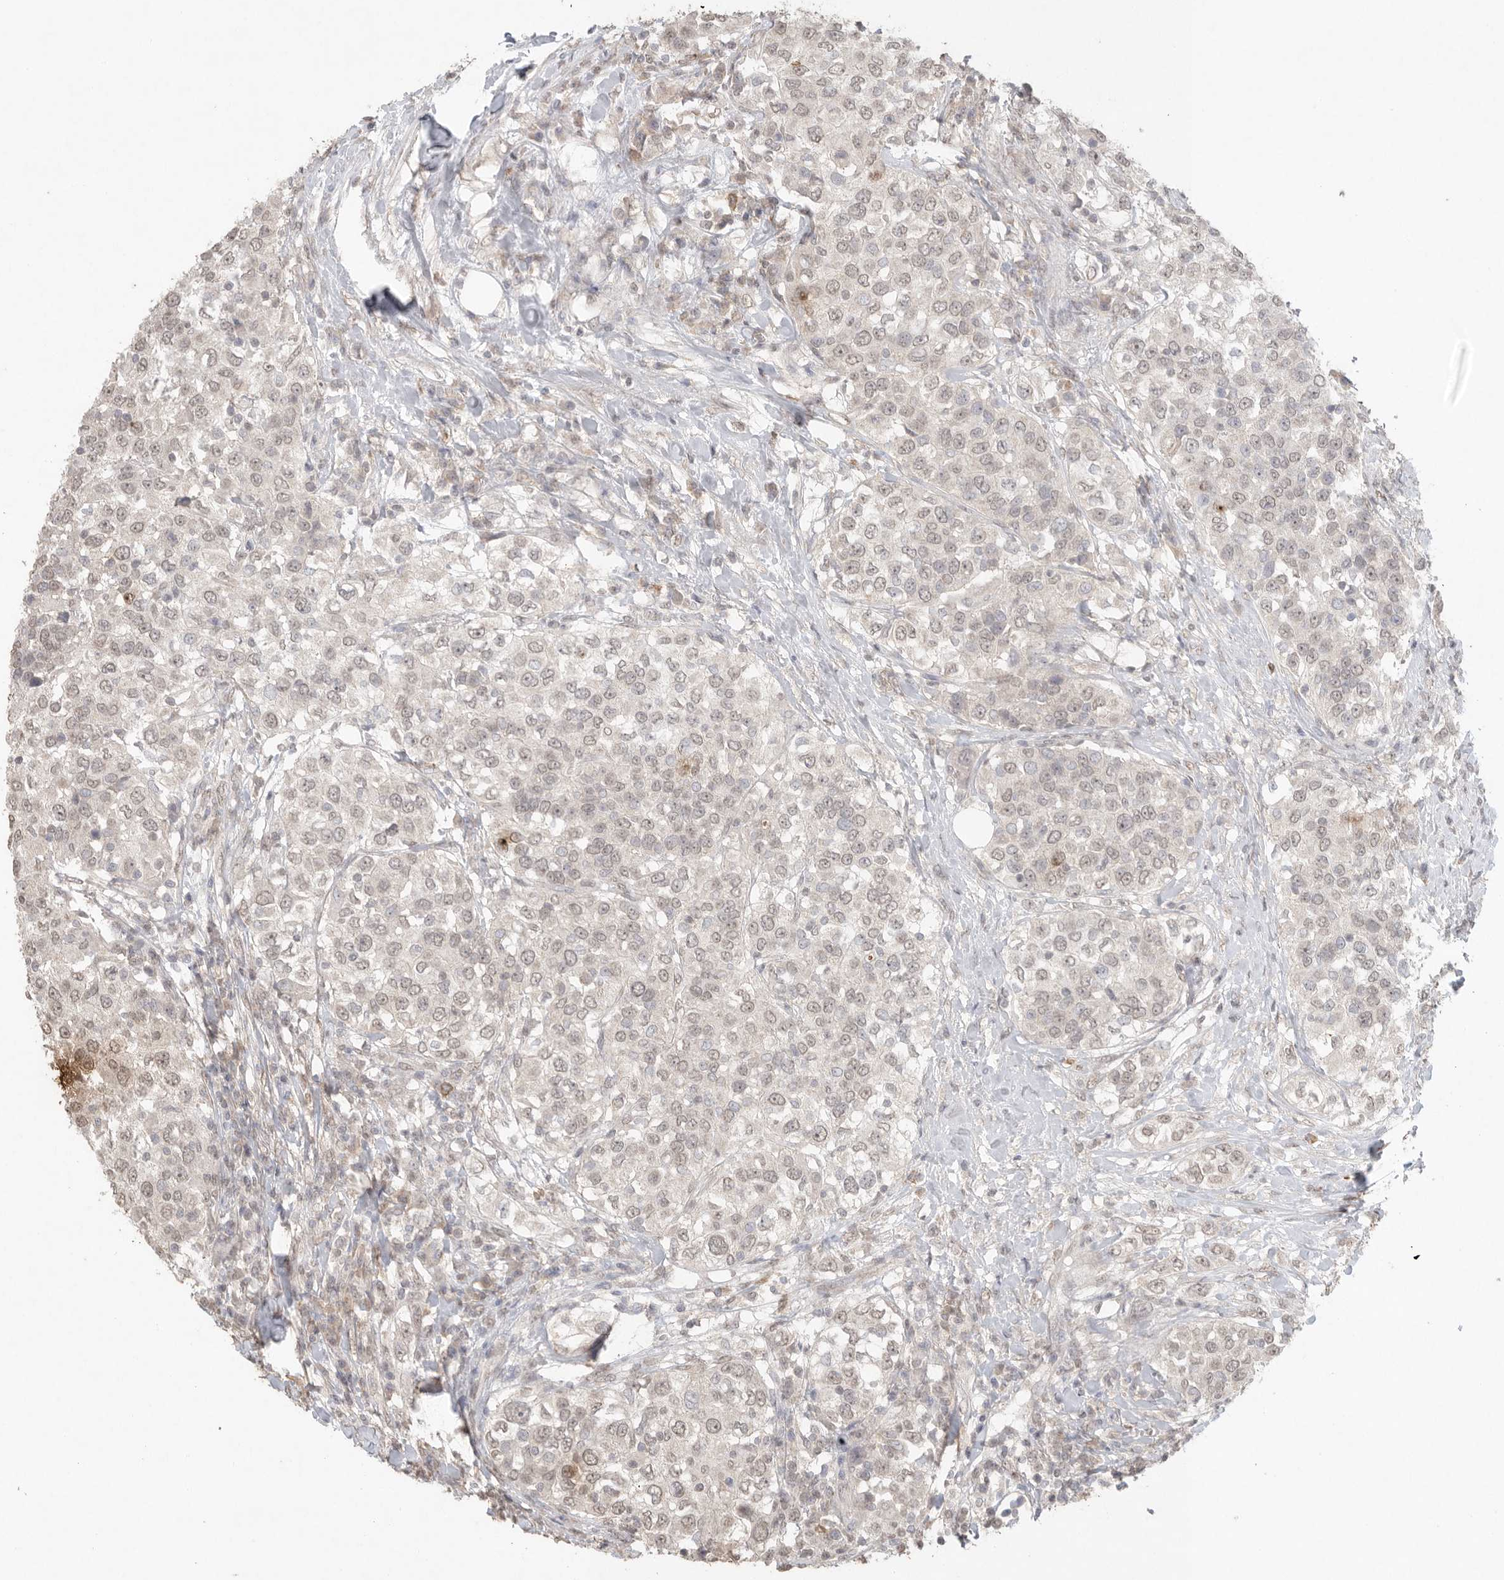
{"staining": {"intensity": "weak", "quantity": ">75%", "location": "nuclear"}, "tissue": "urothelial cancer", "cell_type": "Tumor cells", "image_type": "cancer", "snomed": [{"axis": "morphology", "description": "Urothelial carcinoma, High grade"}, {"axis": "topography", "description": "Urinary bladder"}], "caption": "Weak nuclear protein staining is seen in approximately >75% of tumor cells in urothelial carcinoma (high-grade).", "gene": "KLK5", "patient": {"sex": "female", "age": 80}}